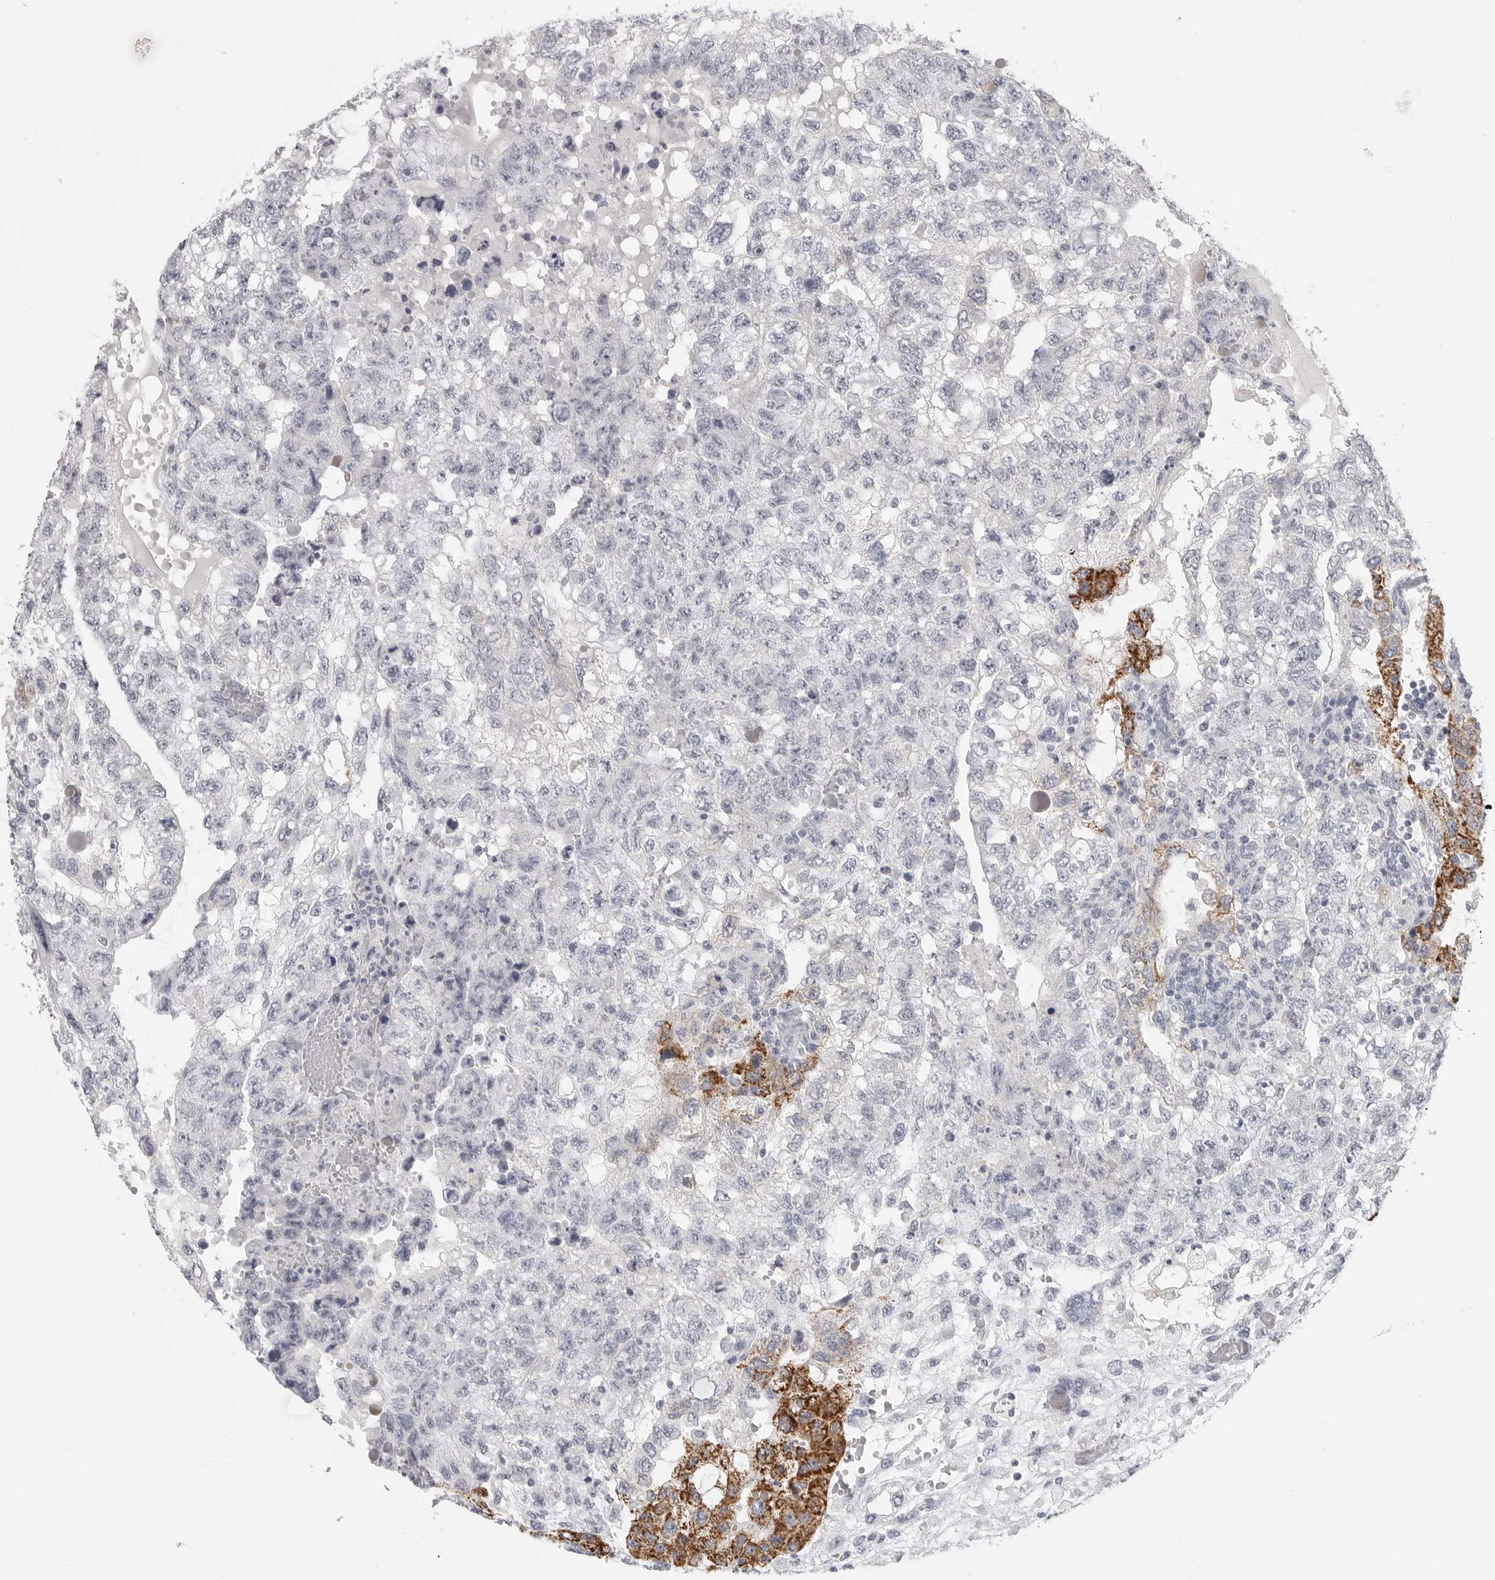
{"staining": {"intensity": "strong", "quantity": "<25%", "location": "cytoplasmic/membranous"}, "tissue": "testis cancer", "cell_type": "Tumor cells", "image_type": "cancer", "snomed": [{"axis": "morphology", "description": "Carcinoma, Embryonal, NOS"}, {"axis": "topography", "description": "Testis"}], "caption": "A histopathology image of testis embryonal carcinoma stained for a protein shows strong cytoplasmic/membranous brown staining in tumor cells.", "gene": "HMGCS2", "patient": {"sex": "male", "age": 36}}